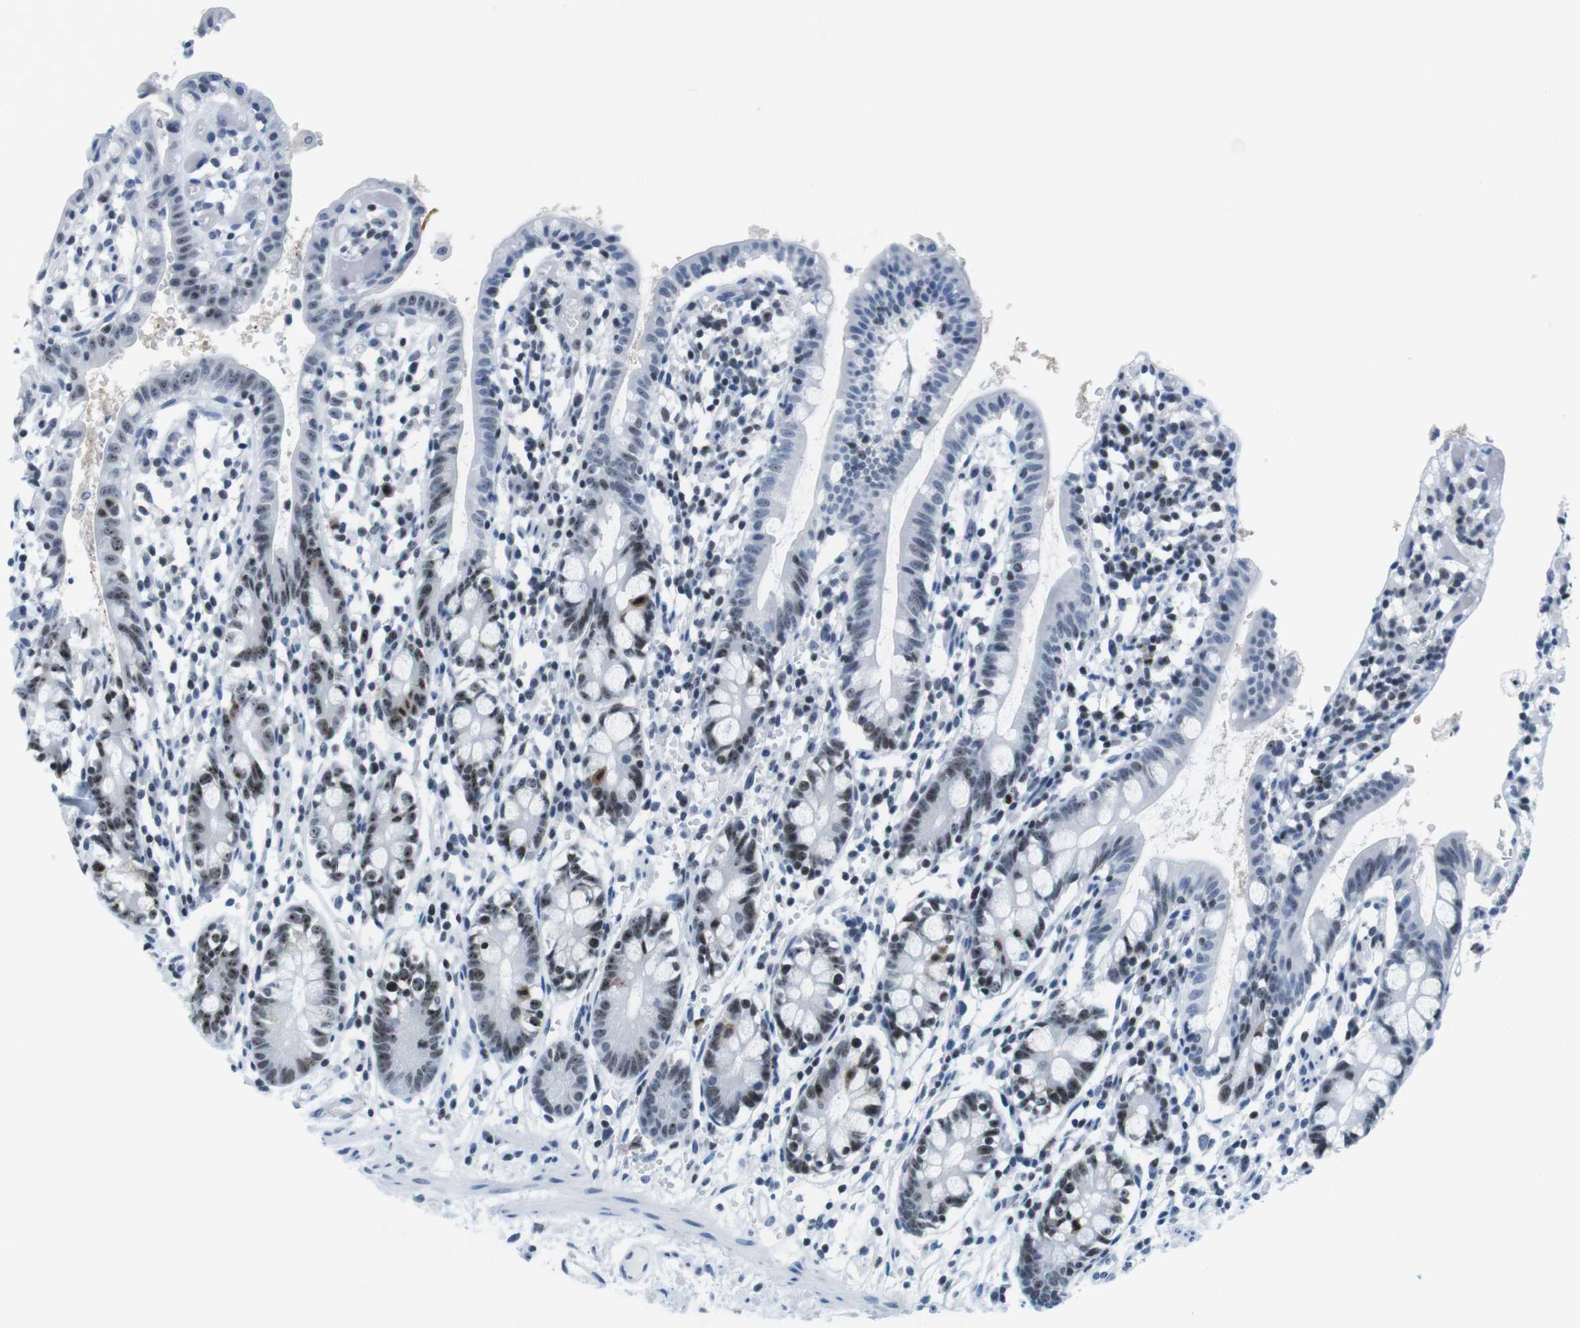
{"staining": {"intensity": "strong", "quantity": "25%-75%", "location": "nuclear"}, "tissue": "small intestine", "cell_type": "Glandular cells", "image_type": "normal", "snomed": [{"axis": "morphology", "description": "Normal tissue, NOS"}, {"axis": "morphology", "description": "Cystadenocarcinoma, serous, Metastatic site"}, {"axis": "topography", "description": "Small intestine"}], "caption": "The immunohistochemical stain labels strong nuclear staining in glandular cells of unremarkable small intestine. (Brightfield microscopy of DAB IHC at high magnification).", "gene": "NIFK", "patient": {"sex": "female", "age": 61}}